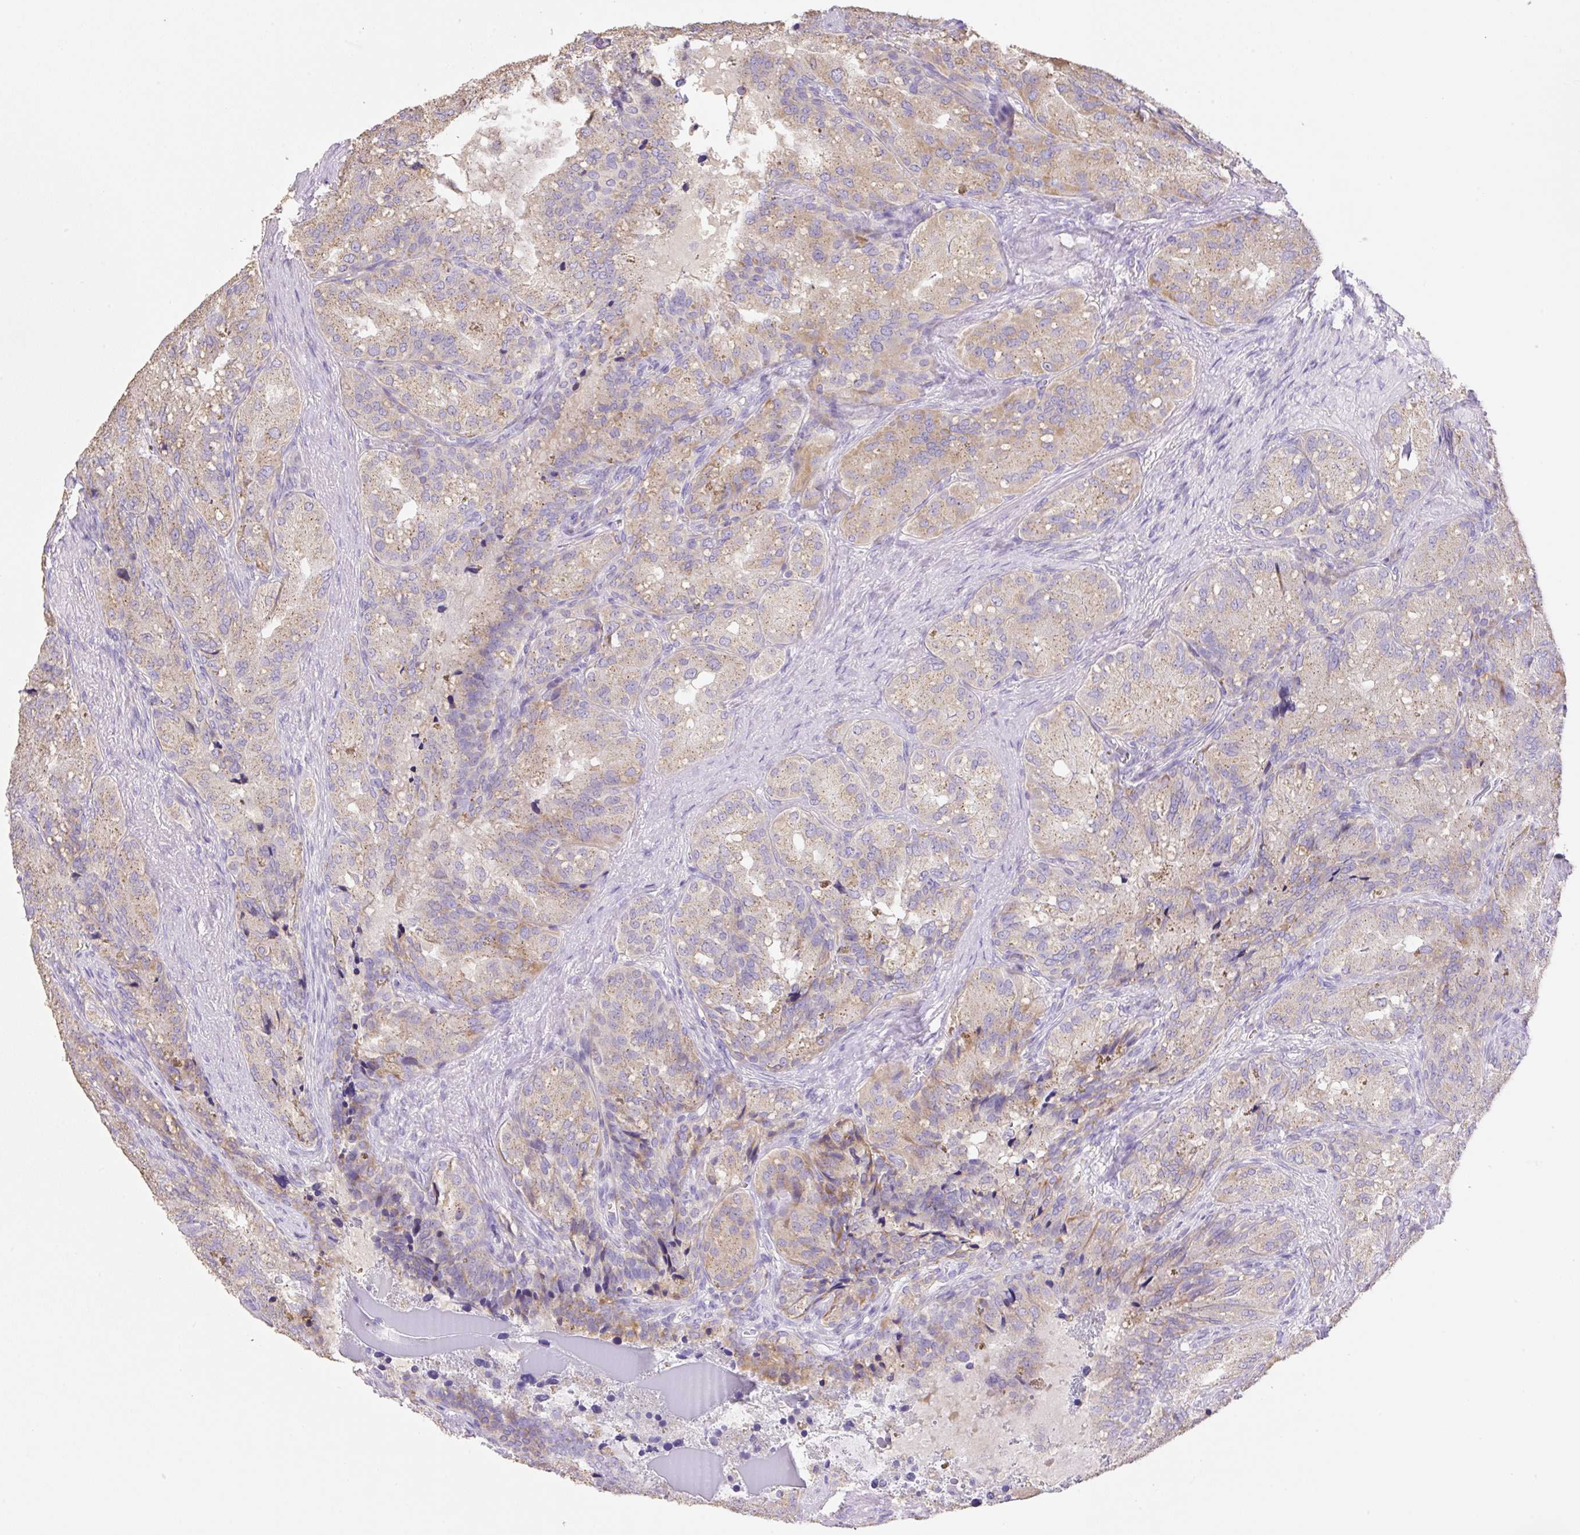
{"staining": {"intensity": "moderate", "quantity": ">75%", "location": "cytoplasmic/membranous"}, "tissue": "seminal vesicle", "cell_type": "Glandular cells", "image_type": "normal", "snomed": [{"axis": "morphology", "description": "Normal tissue, NOS"}, {"axis": "topography", "description": "Seminal veicle"}], "caption": "The micrograph exhibits immunohistochemical staining of normal seminal vesicle. There is moderate cytoplasmic/membranous expression is present in about >75% of glandular cells. (DAB (3,3'-diaminobenzidine) = brown stain, brightfield microscopy at high magnification).", "gene": "COPZ2", "patient": {"sex": "male", "age": 69}}